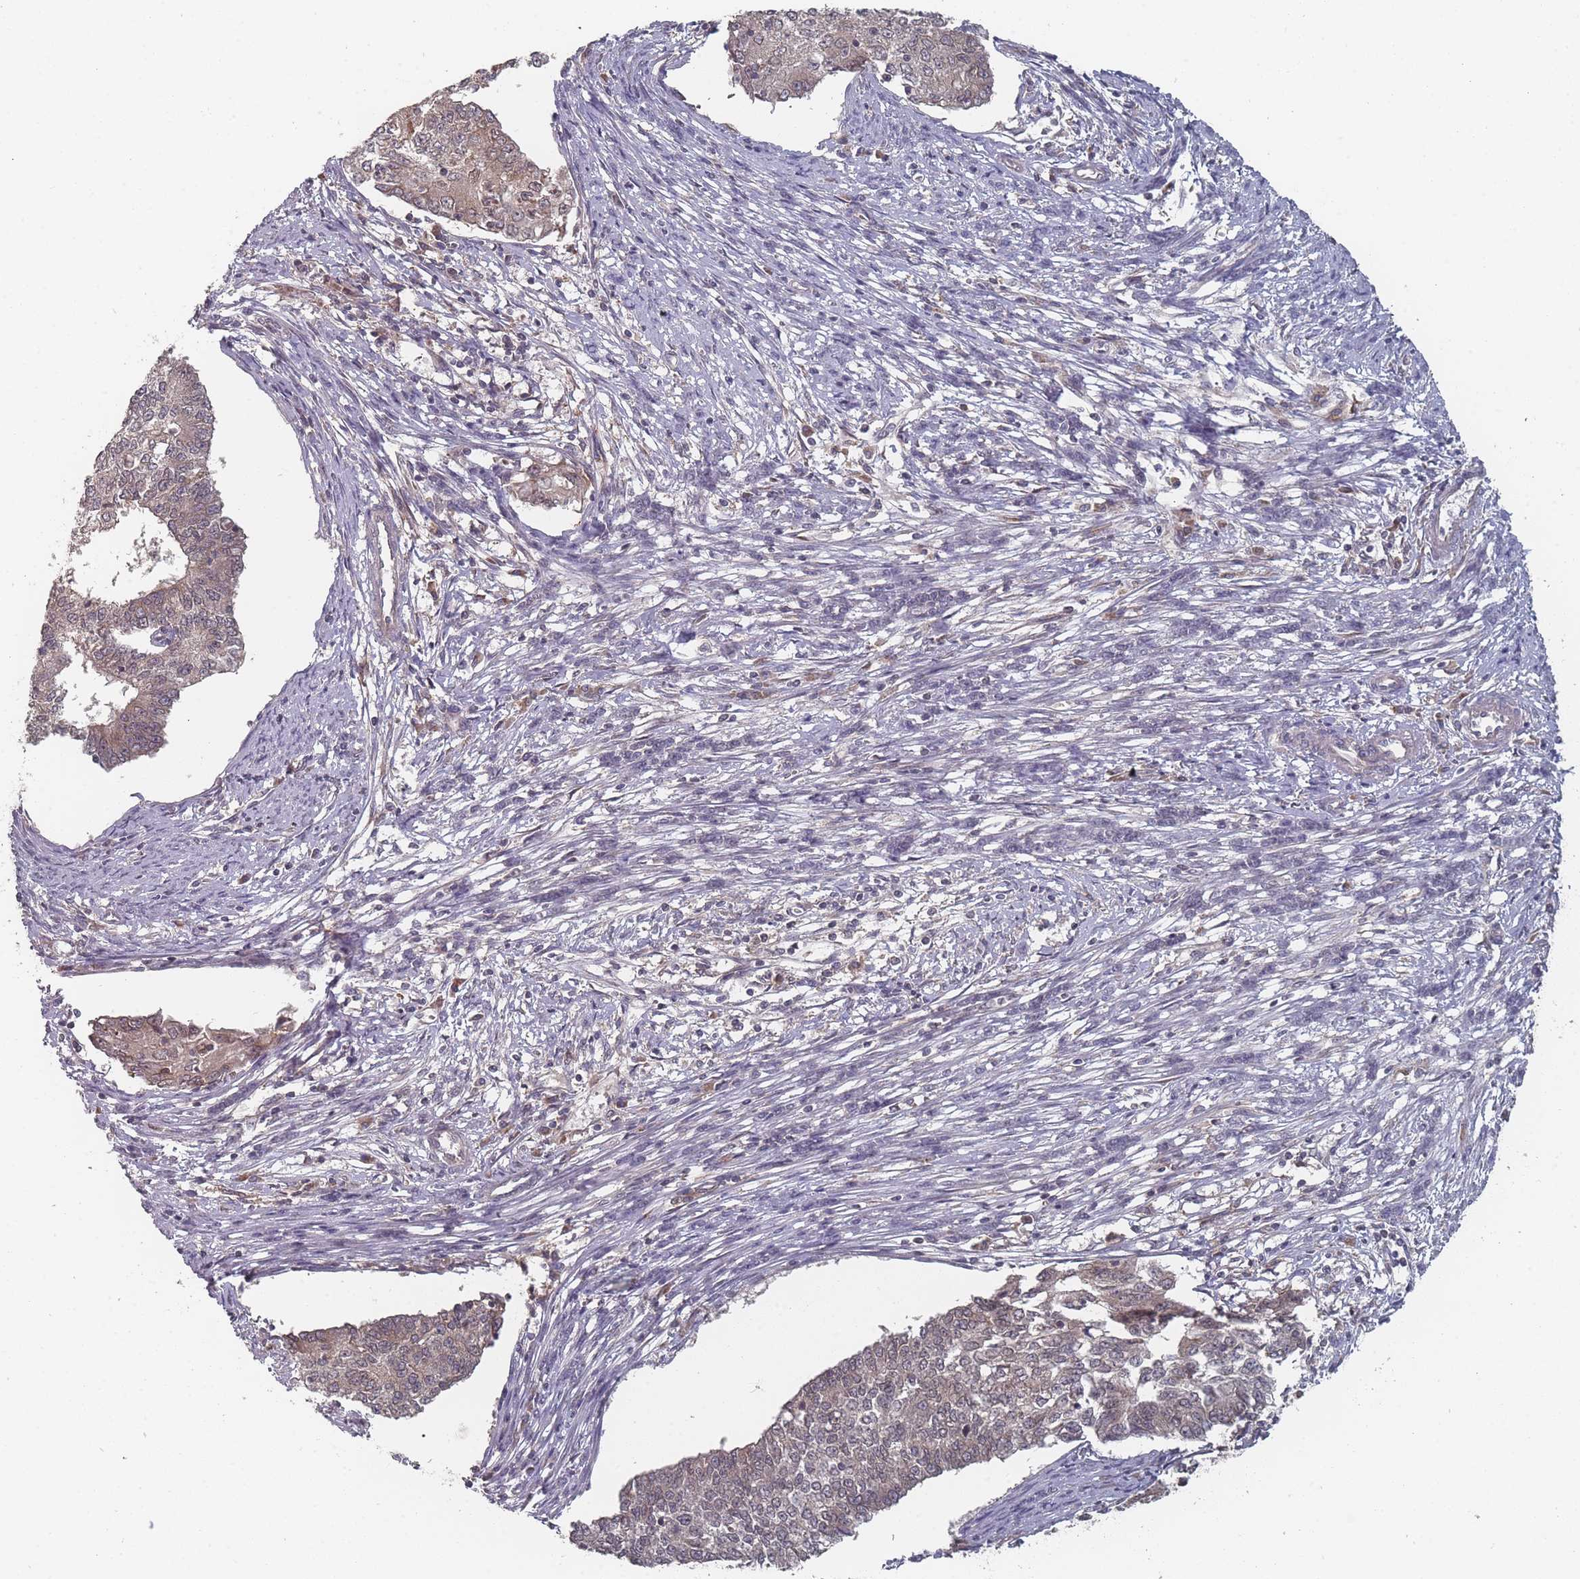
{"staining": {"intensity": "negative", "quantity": "none", "location": "none"}, "tissue": "endometrial cancer", "cell_type": "Tumor cells", "image_type": "cancer", "snomed": [{"axis": "morphology", "description": "Adenocarcinoma, NOS"}, {"axis": "topography", "description": "Endometrium"}], "caption": "High magnification brightfield microscopy of adenocarcinoma (endometrial) stained with DAB (3,3'-diaminobenzidine) (brown) and counterstained with hematoxylin (blue): tumor cells show no significant positivity.", "gene": "TBC1D25", "patient": {"sex": "female", "age": 56}}